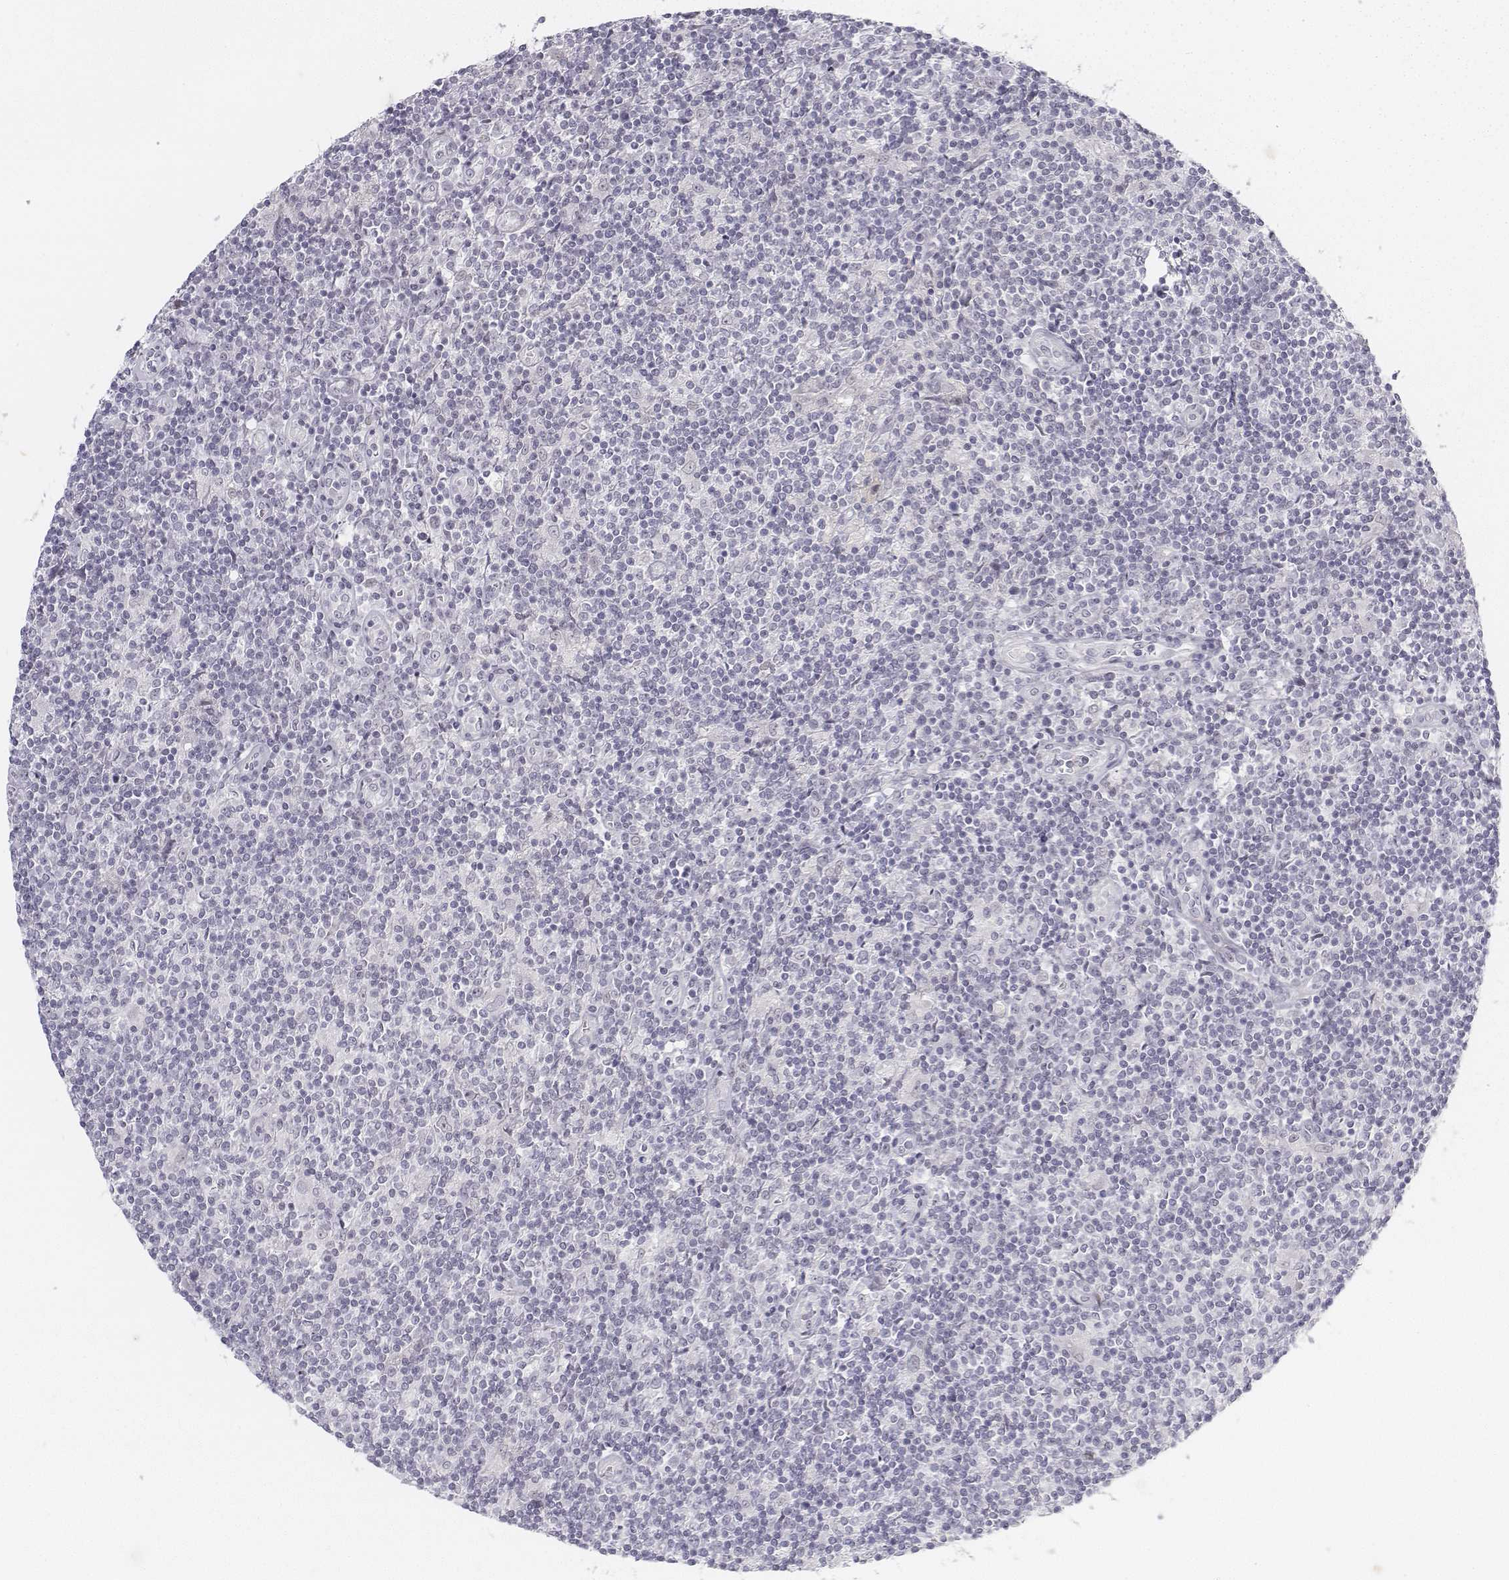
{"staining": {"intensity": "negative", "quantity": "none", "location": "none"}, "tissue": "lymphoma", "cell_type": "Tumor cells", "image_type": "cancer", "snomed": [{"axis": "morphology", "description": "Hodgkin's disease, NOS"}, {"axis": "topography", "description": "Lymph node"}], "caption": "The histopathology image shows no staining of tumor cells in lymphoma.", "gene": "KRT84", "patient": {"sex": "male", "age": 40}}